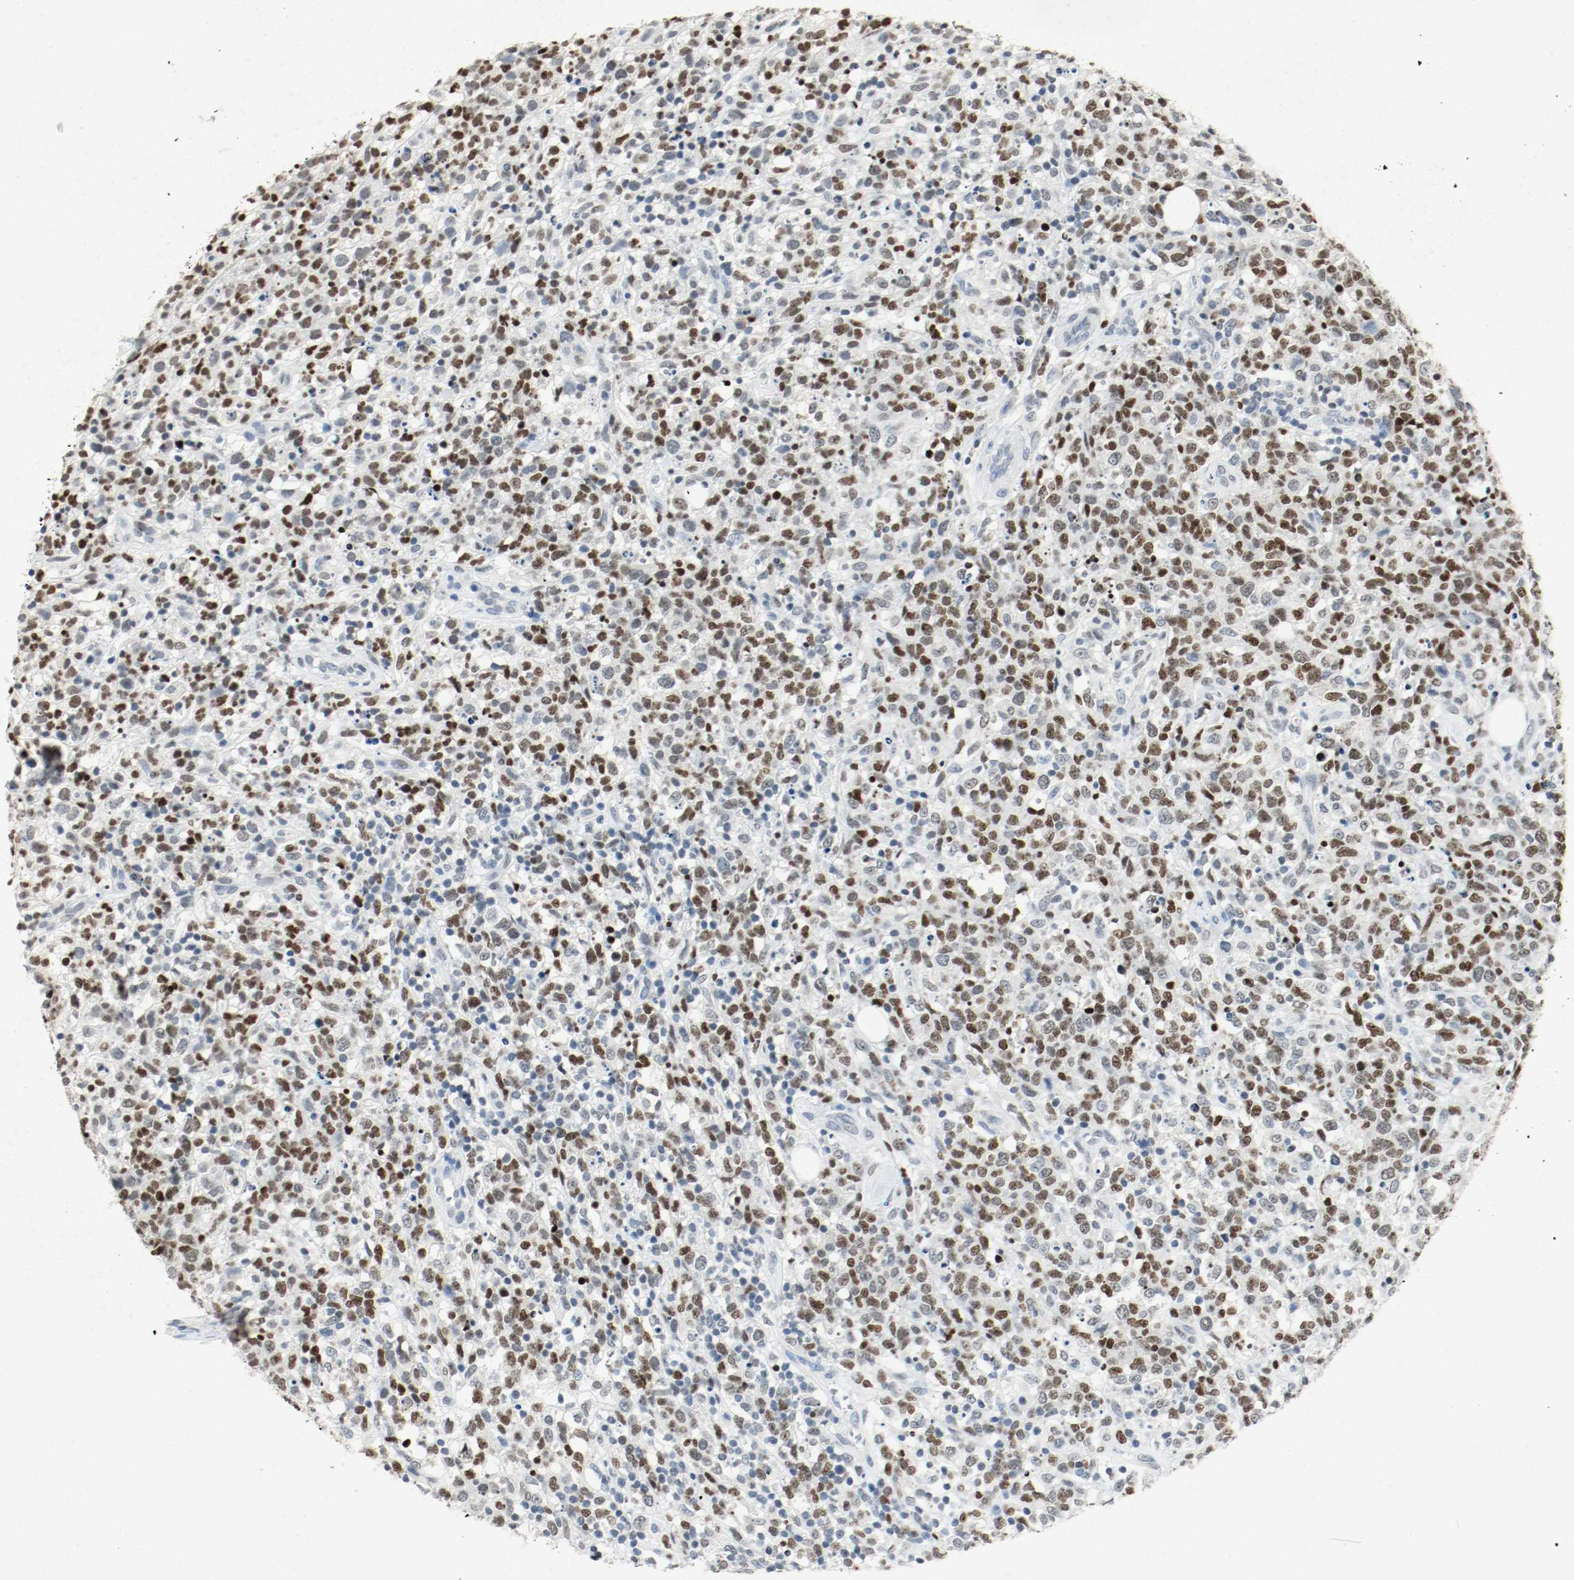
{"staining": {"intensity": "strong", "quantity": ">75%", "location": "nuclear"}, "tissue": "lymphoma", "cell_type": "Tumor cells", "image_type": "cancer", "snomed": [{"axis": "morphology", "description": "Malignant lymphoma, non-Hodgkin's type, High grade"}, {"axis": "topography", "description": "Lymph node"}], "caption": "Lymphoma was stained to show a protein in brown. There is high levels of strong nuclear expression in about >75% of tumor cells. (DAB (3,3'-diaminobenzidine) IHC, brown staining for protein, blue staining for nuclei).", "gene": "DNMT1", "patient": {"sex": "female", "age": 73}}